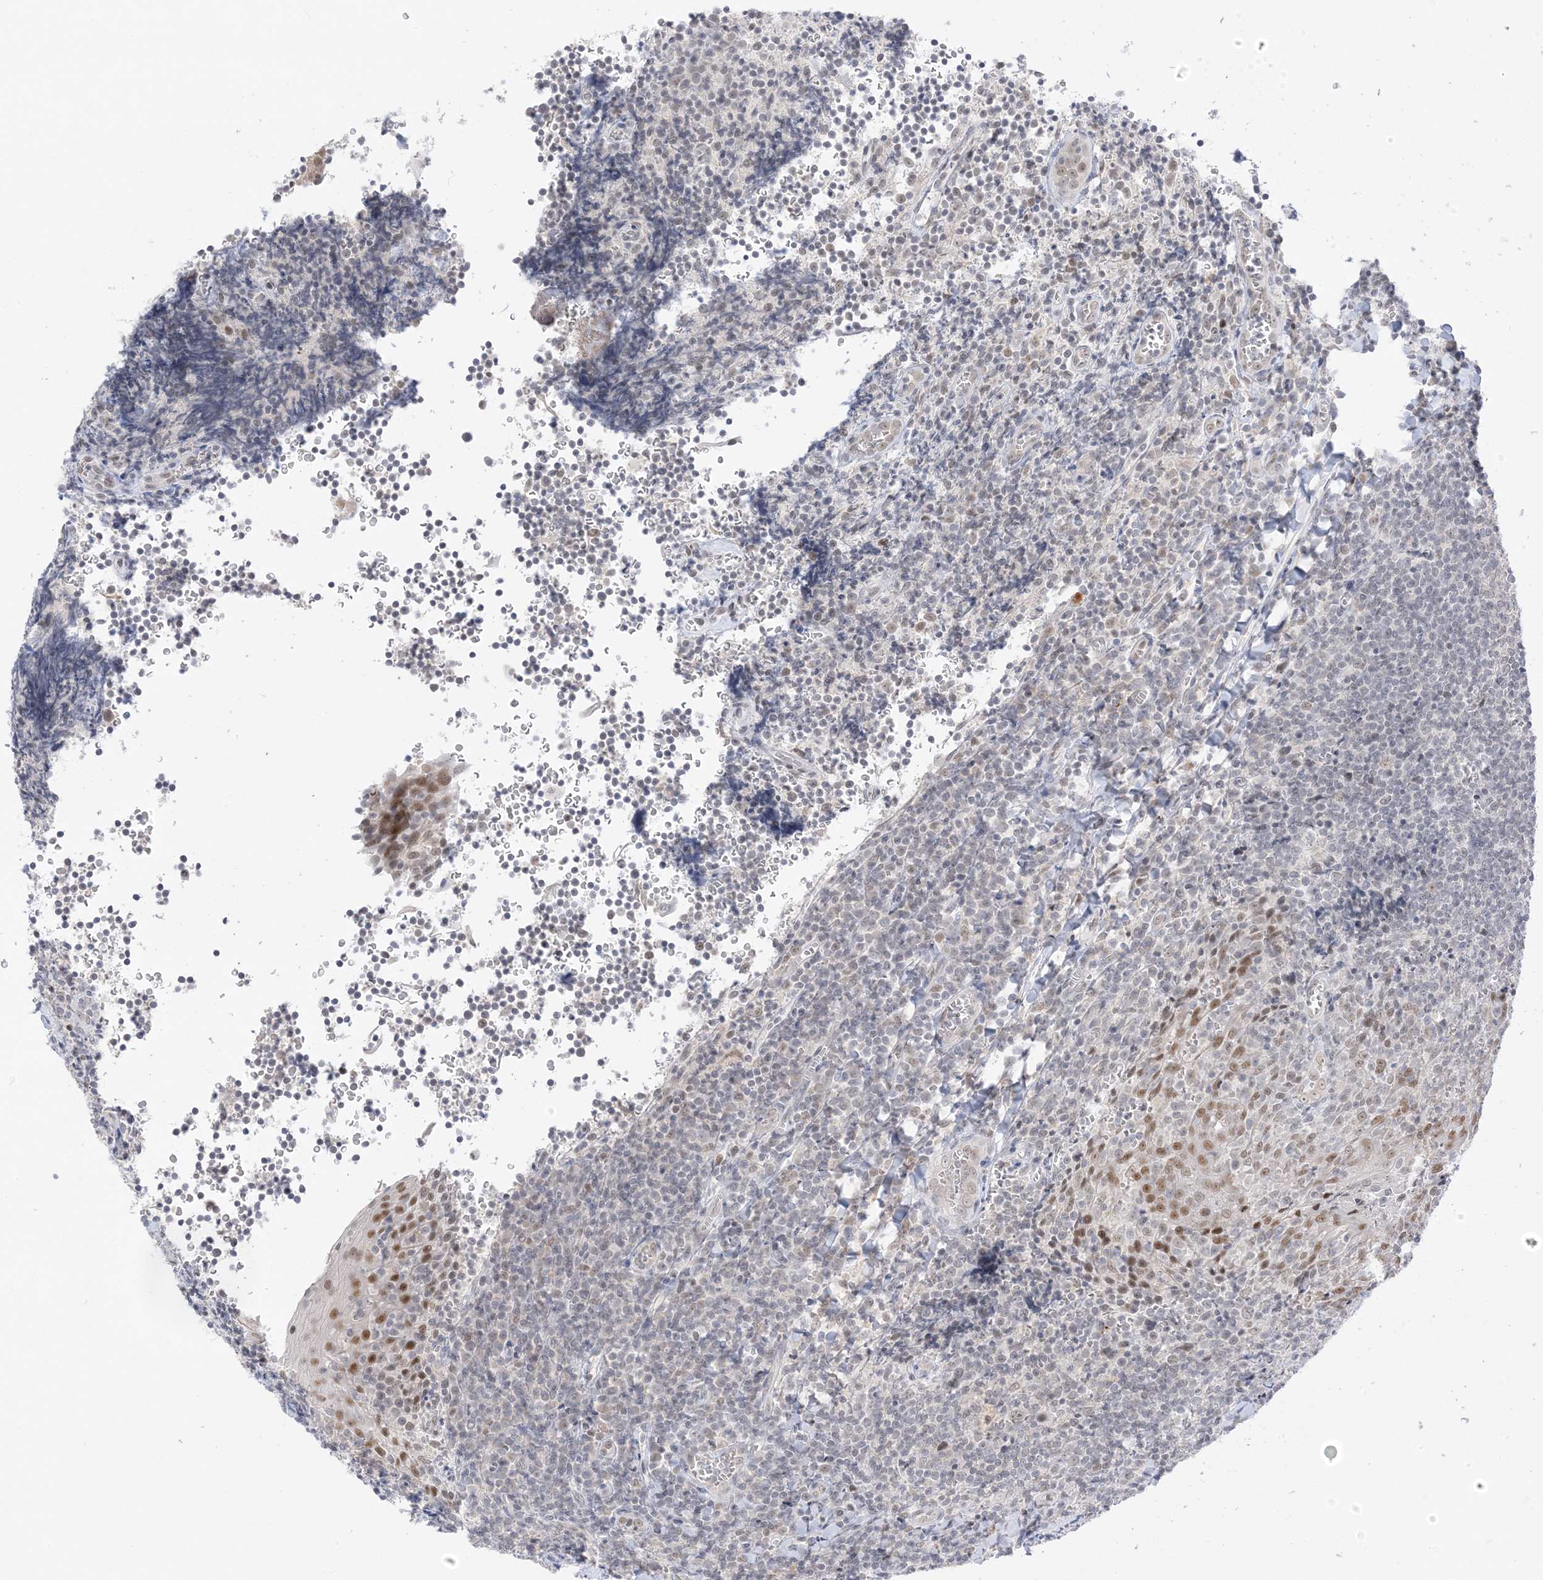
{"staining": {"intensity": "negative", "quantity": "none", "location": "none"}, "tissue": "tonsil", "cell_type": "Germinal center cells", "image_type": "normal", "snomed": [{"axis": "morphology", "description": "Normal tissue, NOS"}, {"axis": "topography", "description": "Tonsil"}], "caption": "High magnification brightfield microscopy of unremarkable tonsil stained with DAB (3,3'-diaminobenzidine) (brown) and counterstained with hematoxylin (blue): germinal center cells show no significant positivity. (Immunohistochemistry, brightfield microscopy, high magnification).", "gene": "MSL3", "patient": {"sex": "male", "age": 27}}